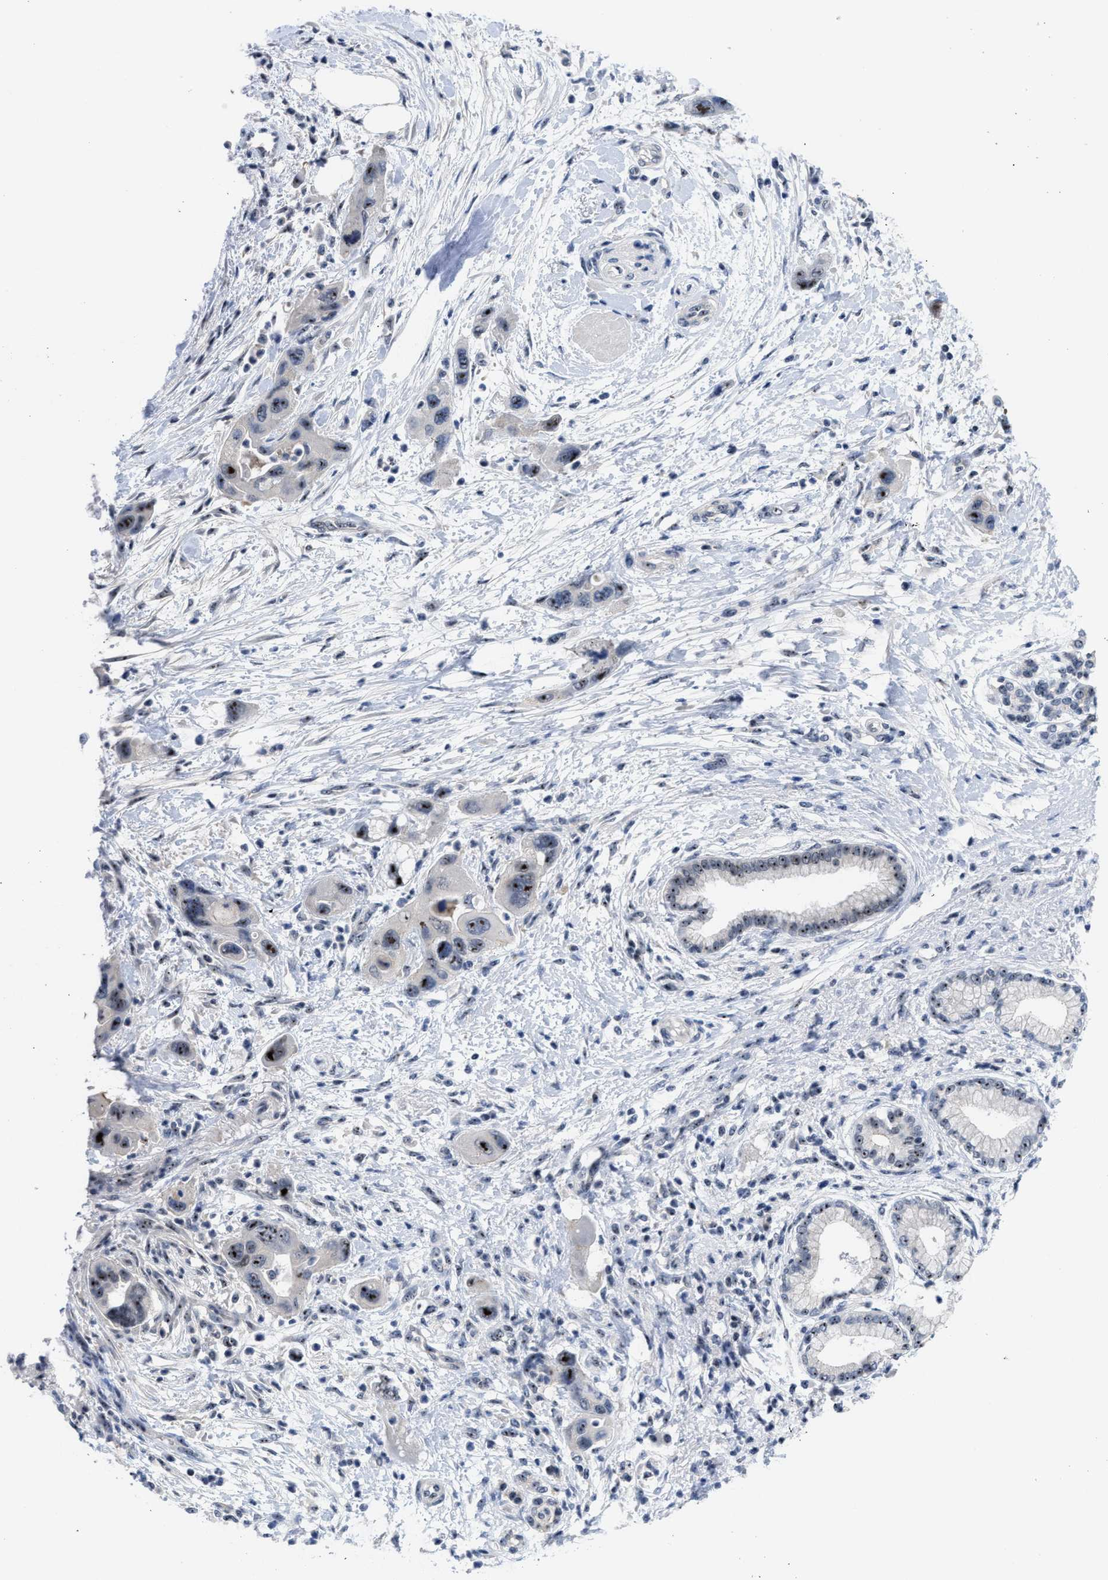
{"staining": {"intensity": "strong", "quantity": "25%-75%", "location": "nuclear"}, "tissue": "pancreatic cancer", "cell_type": "Tumor cells", "image_type": "cancer", "snomed": [{"axis": "morphology", "description": "Normal tissue, NOS"}, {"axis": "morphology", "description": "Adenocarcinoma, NOS"}, {"axis": "topography", "description": "Pancreas"}], "caption": "DAB (3,3'-diaminobenzidine) immunohistochemical staining of adenocarcinoma (pancreatic) exhibits strong nuclear protein positivity in approximately 25%-75% of tumor cells.", "gene": "NOP58", "patient": {"sex": "female", "age": 71}}